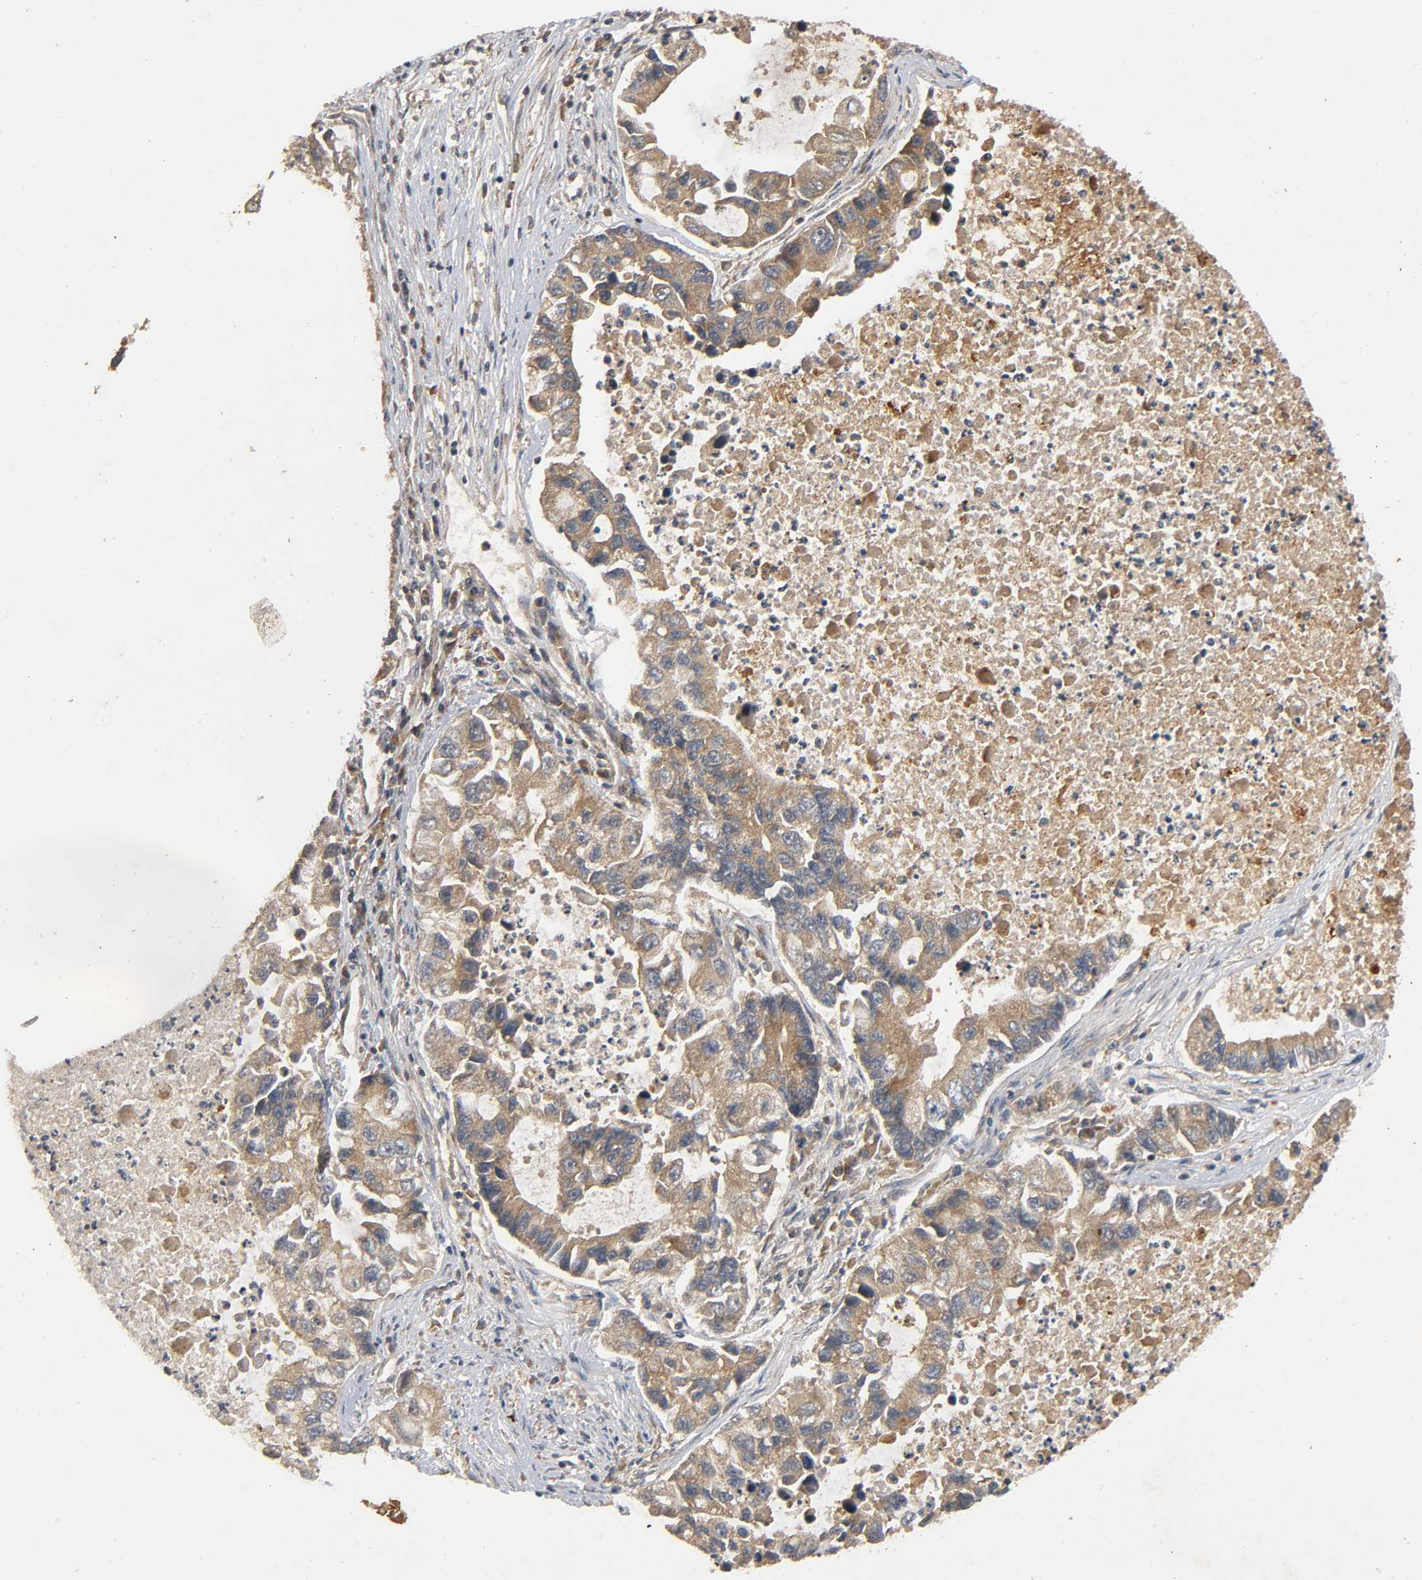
{"staining": {"intensity": "moderate", "quantity": ">75%", "location": "cytoplasmic/membranous"}, "tissue": "lung cancer", "cell_type": "Tumor cells", "image_type": "cancer", "snomed": [{"axis": "morphology", "description": "Adenocarcinoma, NOS"}, {"axis": "topography", "description": "Lung"}], "caption": "This histopathology image demonstrates IHC staining of human lung cancer (adenocarcinoma), with medium moderate cytoplasmic/membranous staining in approximately >75% of tumor cells.", "gene": "IKBKB", "patient": {"sex": "female", "age": 51}}